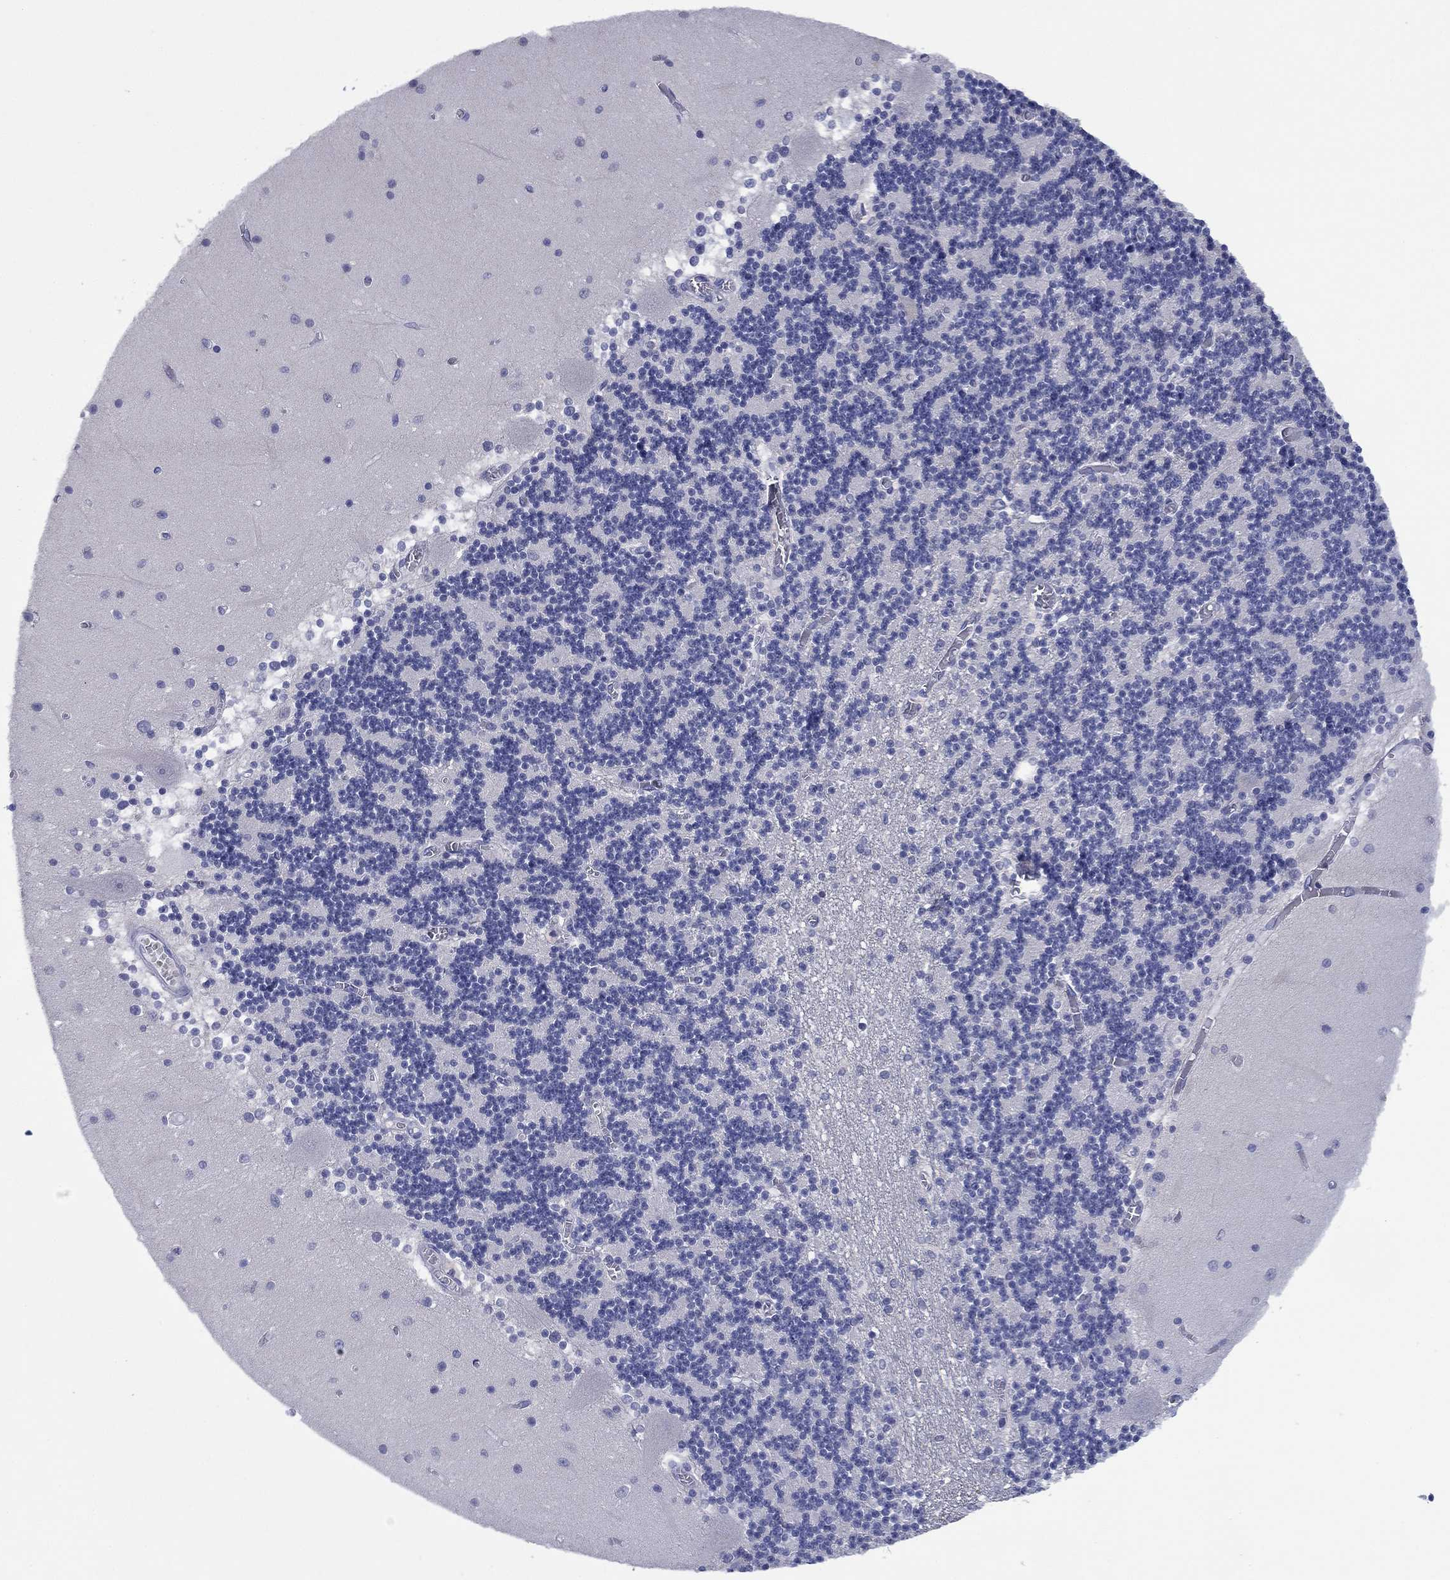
{"staining": {"intensity": "negative", "quantity": "none", "location": "none"}, "tissue": "cerebellum", "cell_type": "Cells in granular layer", "image_type": "normal", "snomed": [{"axis": "morphology", "description": "Normal tissue, NOS"}, {"axis": "topography", "description": "Cerebellum"}], "caption": "The image exhibits no significant expression in cells in granular layer of cerebellum.", "gene": "HDC", "patient": {"sex": "female", "age": 28}}